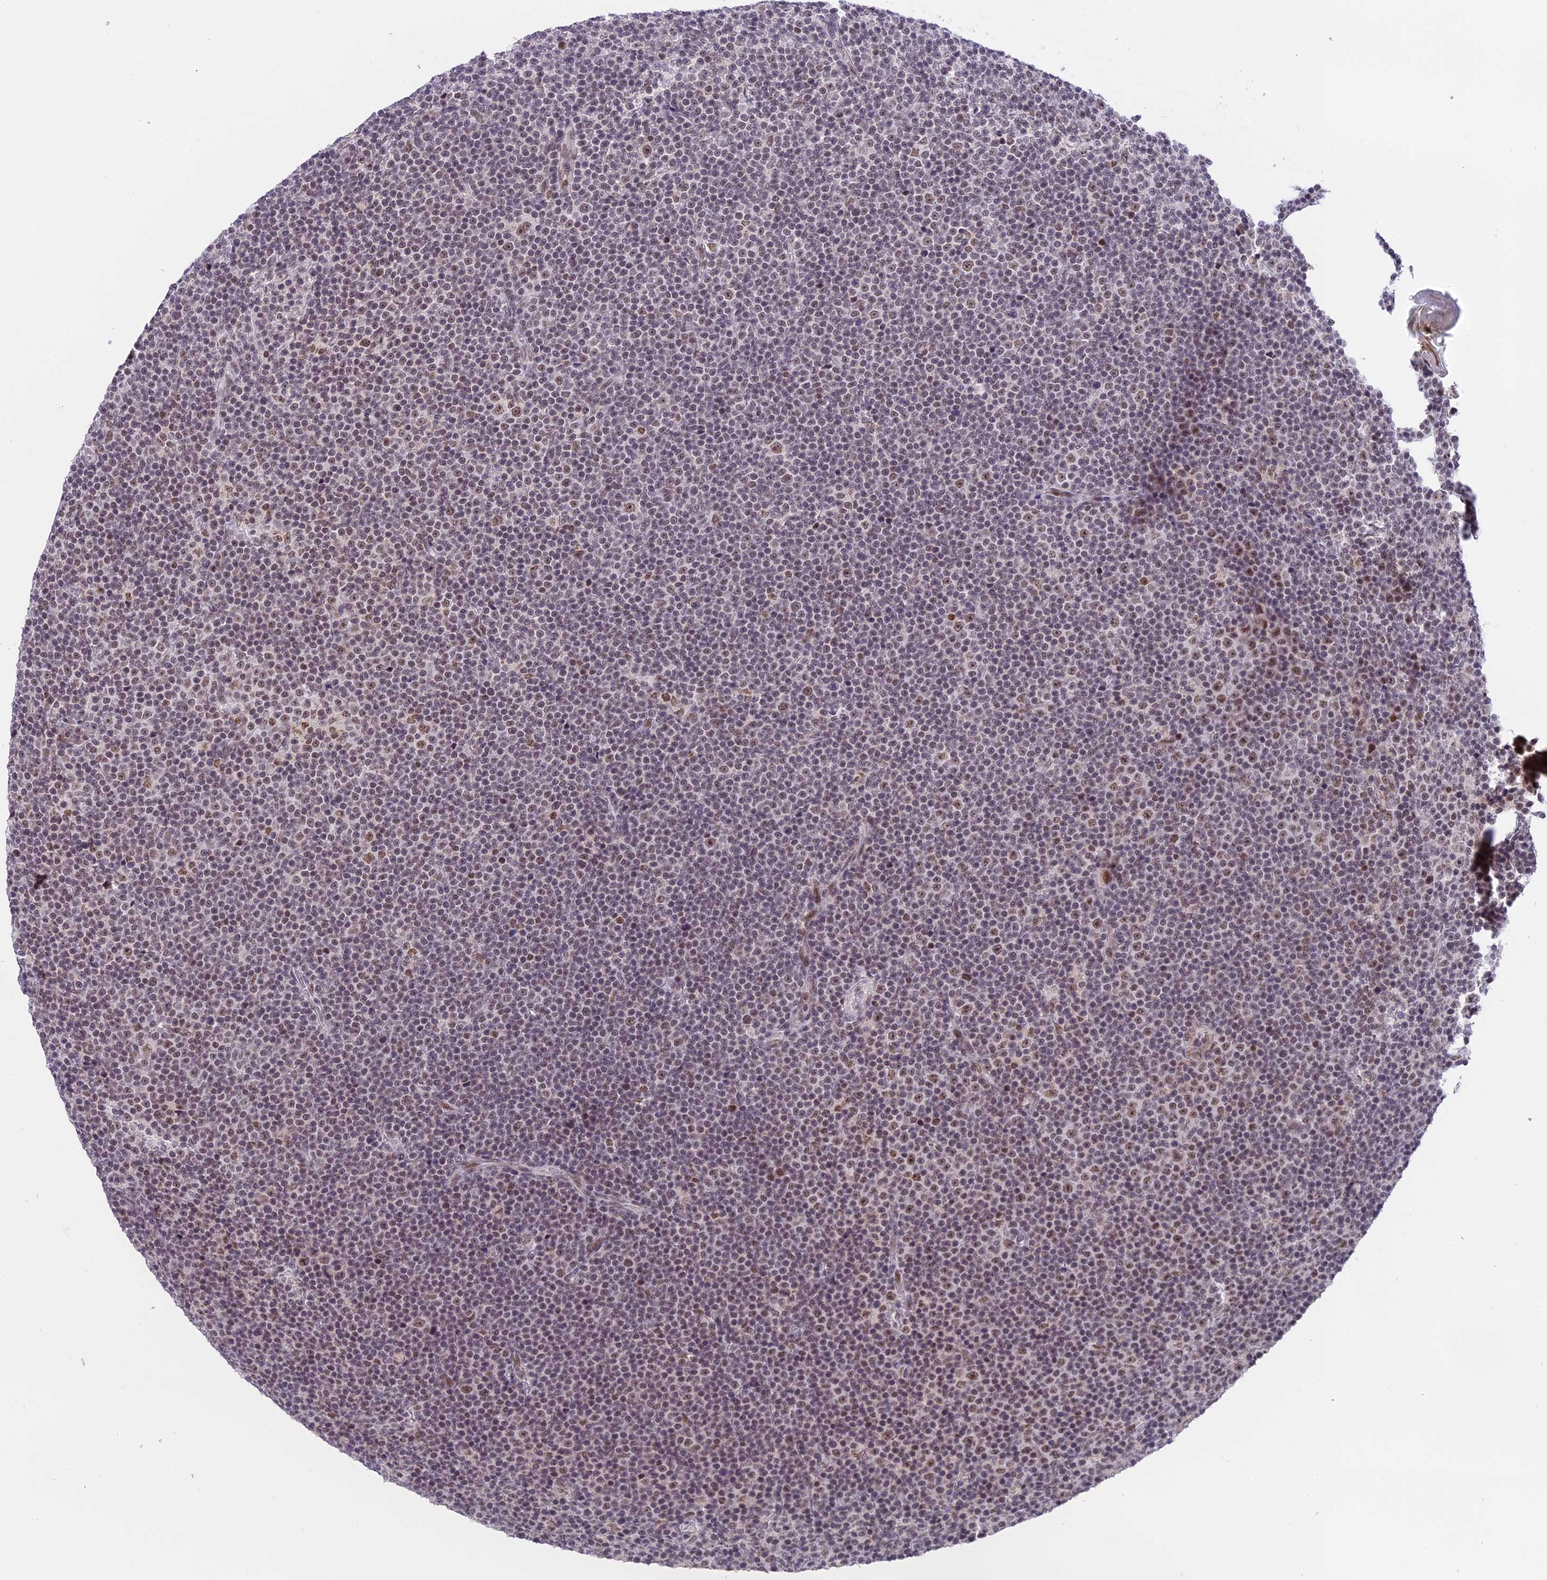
{"staining": {"intensity": "moderate", "quantity": ">75%", "location": "nuclear"}, "tissue": "lymphoma", "cell_type": "Tumor cells", "image_type": "cancer", "snomed": [{"axis": "morphology", "description": "Malignant lymphoma, non-Hodgkin's type, Low grade"}, {"axis": "topography", "description": "Lymph node"}], "caption": "Lymphoma was stained to show a protein in brown. There is medium levels of moderate nuclear staining in about >75% of tumor cells. (DAB (3,3'-diaminobenzidine) IHC, brown staining for protein, blue staining for nuclei).", "gene": "TADA3", "patient": {"sex": "female", "age": 67}}